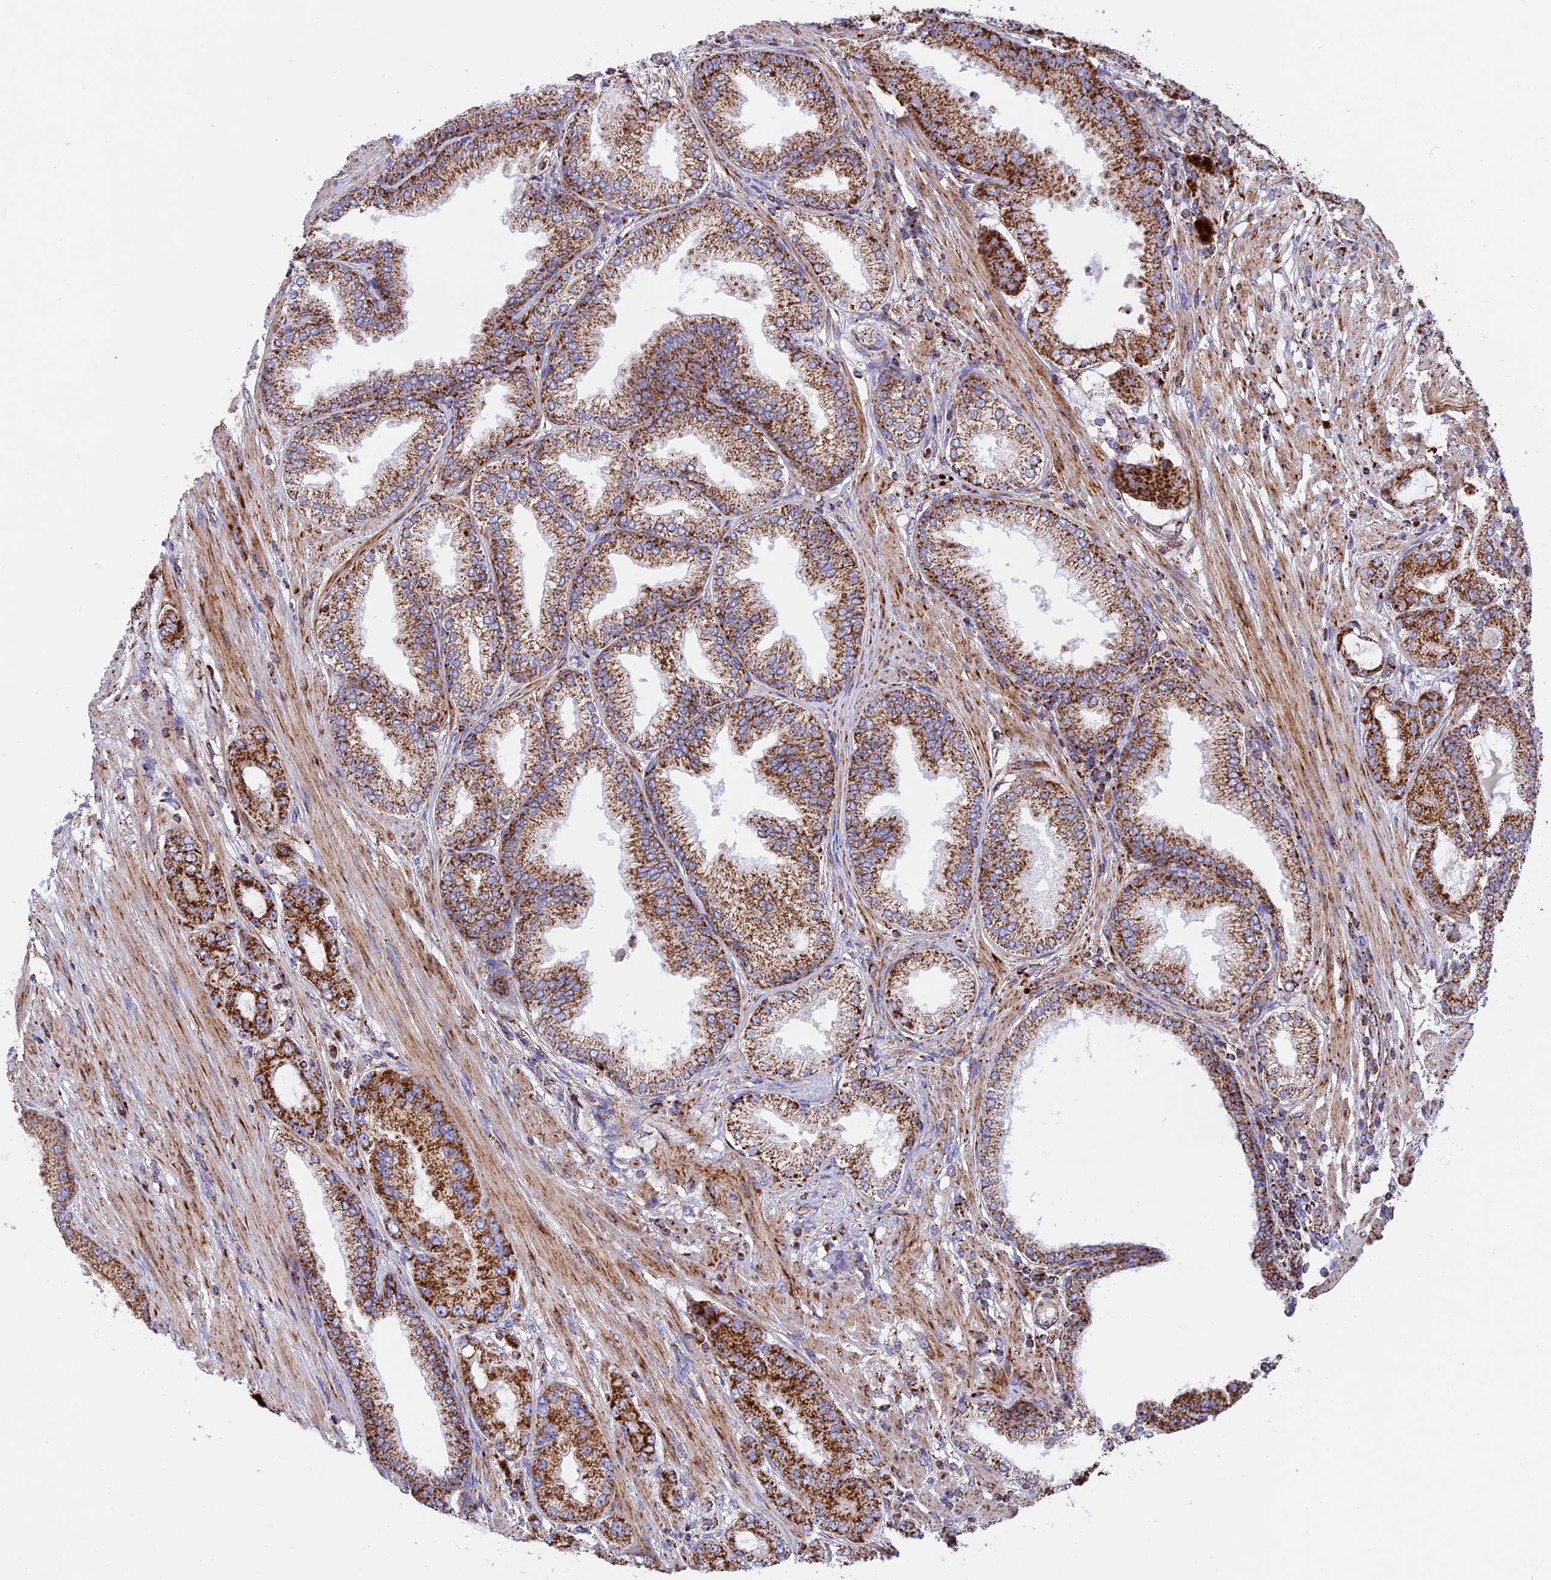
{"staining": {"intensity": "strong", "quantity": ">75%", "location": "cytoplasmic/membranous"}, "tissue": "prostate cancer", "cell_type": "Tumor cells", "image_type": "cancer", "snomed": [{"axis": "morphology", "description": "Adenocarcinoma, High grade"}, {"axis": "topography", "description": "Prostate"}], "caption": "Adenocarcinoma (high-grade) (prostate) stained for a protein (brown) exhibits strong cytoplasmic/membranous positive expression in about >75% of tumor cells.", "gene": "UQCRB", "patient": {"sex": "male", "age": 71}}